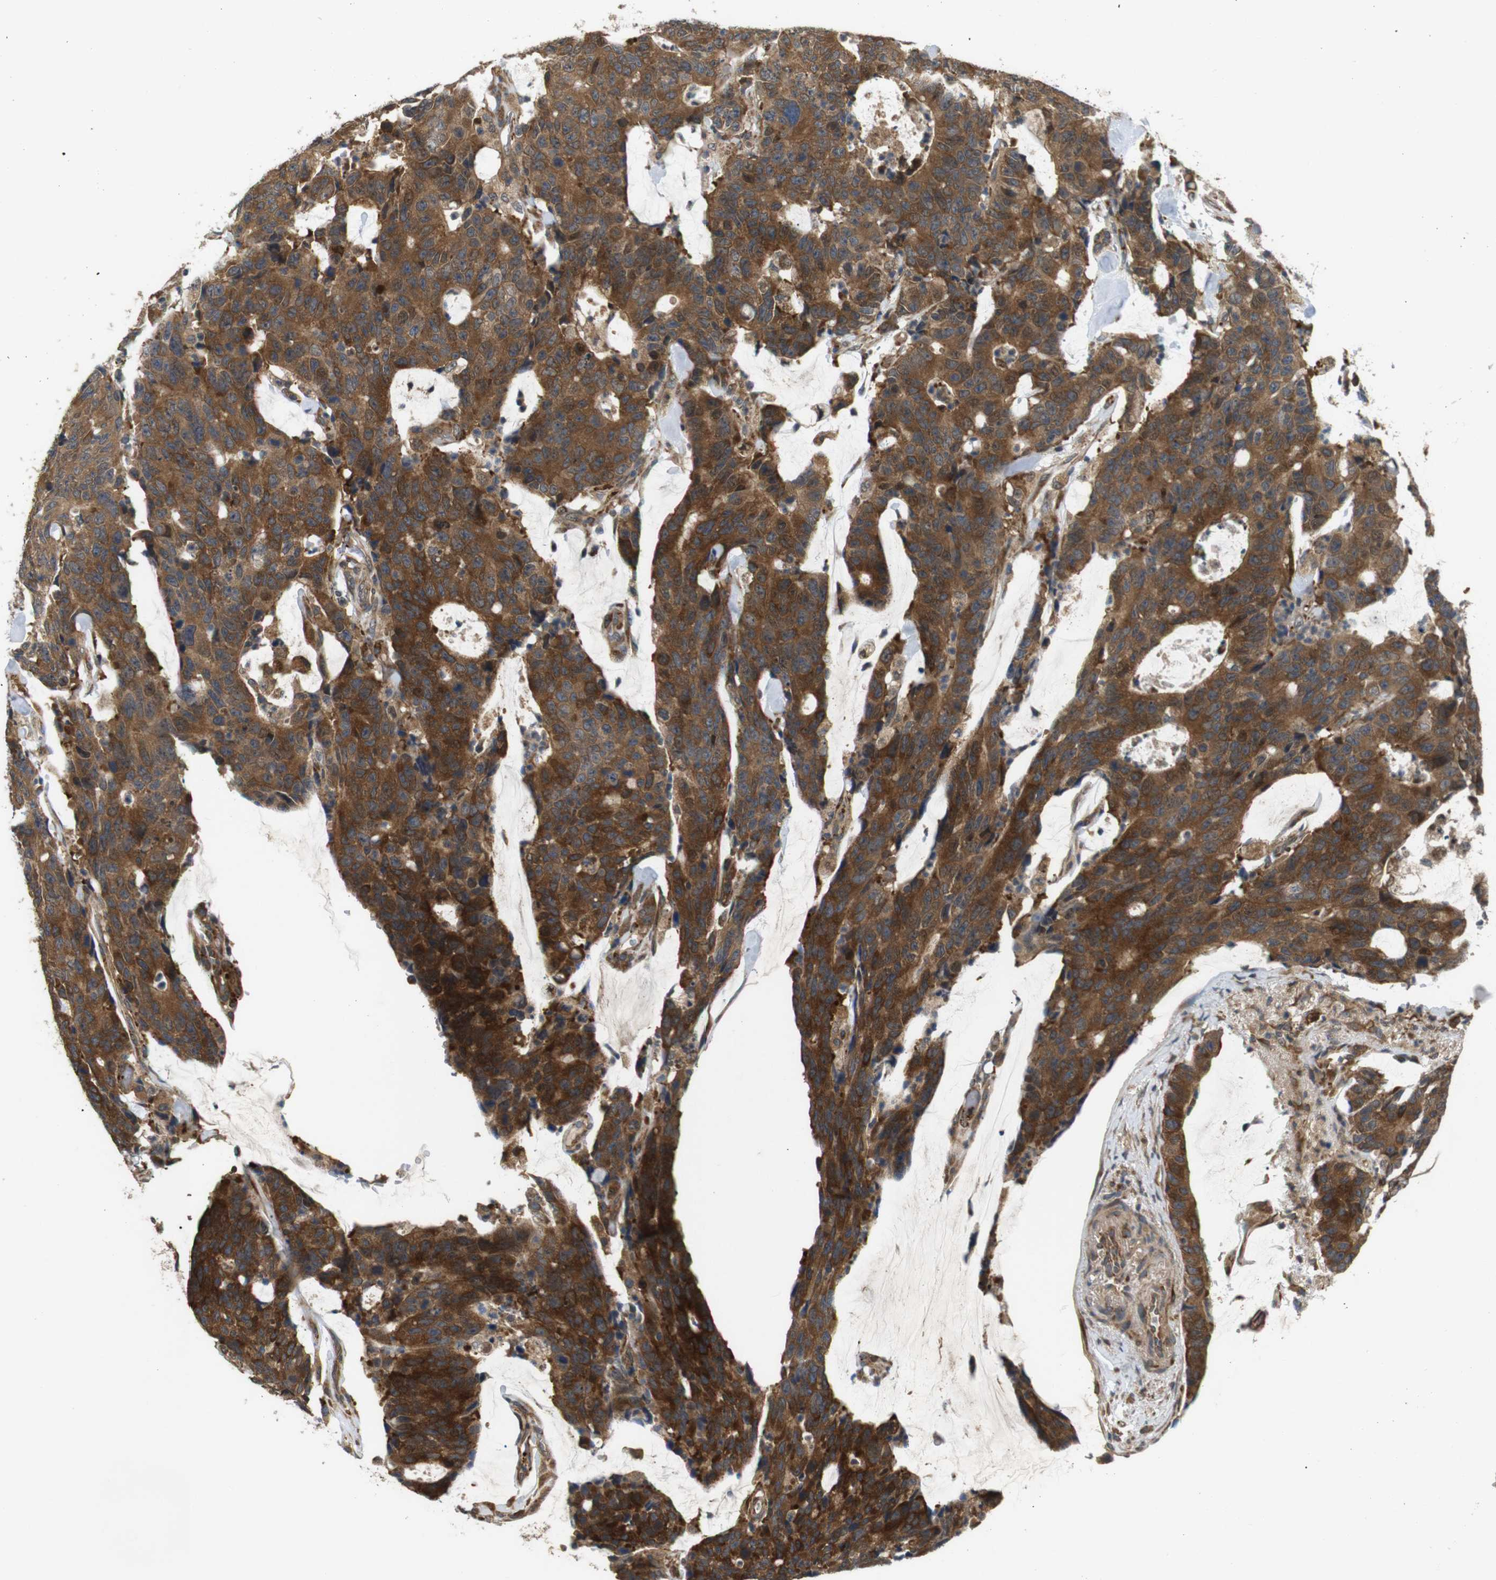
{"staining": {"intensity": "moderate", "quantity": ">75%", "location": "cytoplasmic/membranous"}, "tissue": "colorectal cancer", "cell_type": "Tumor cells", "image_type": "cancer", "snomed": [{"axis": "morphology", "description": "Adenocarcinoma, NOS"}, {"axis": "topography", "description": "Colon"}], "caption": "The image reveals immunohistochemical staining of colorectal adenocarcinoma. There is moderate cytoplasmic/membranous expression is appreciated in approximately >75% of tumor cells. (IHC, brightfield microscopy, high magnification).", "gene": "EPHB2", "patient": {"sex": "female", "age": 86}}